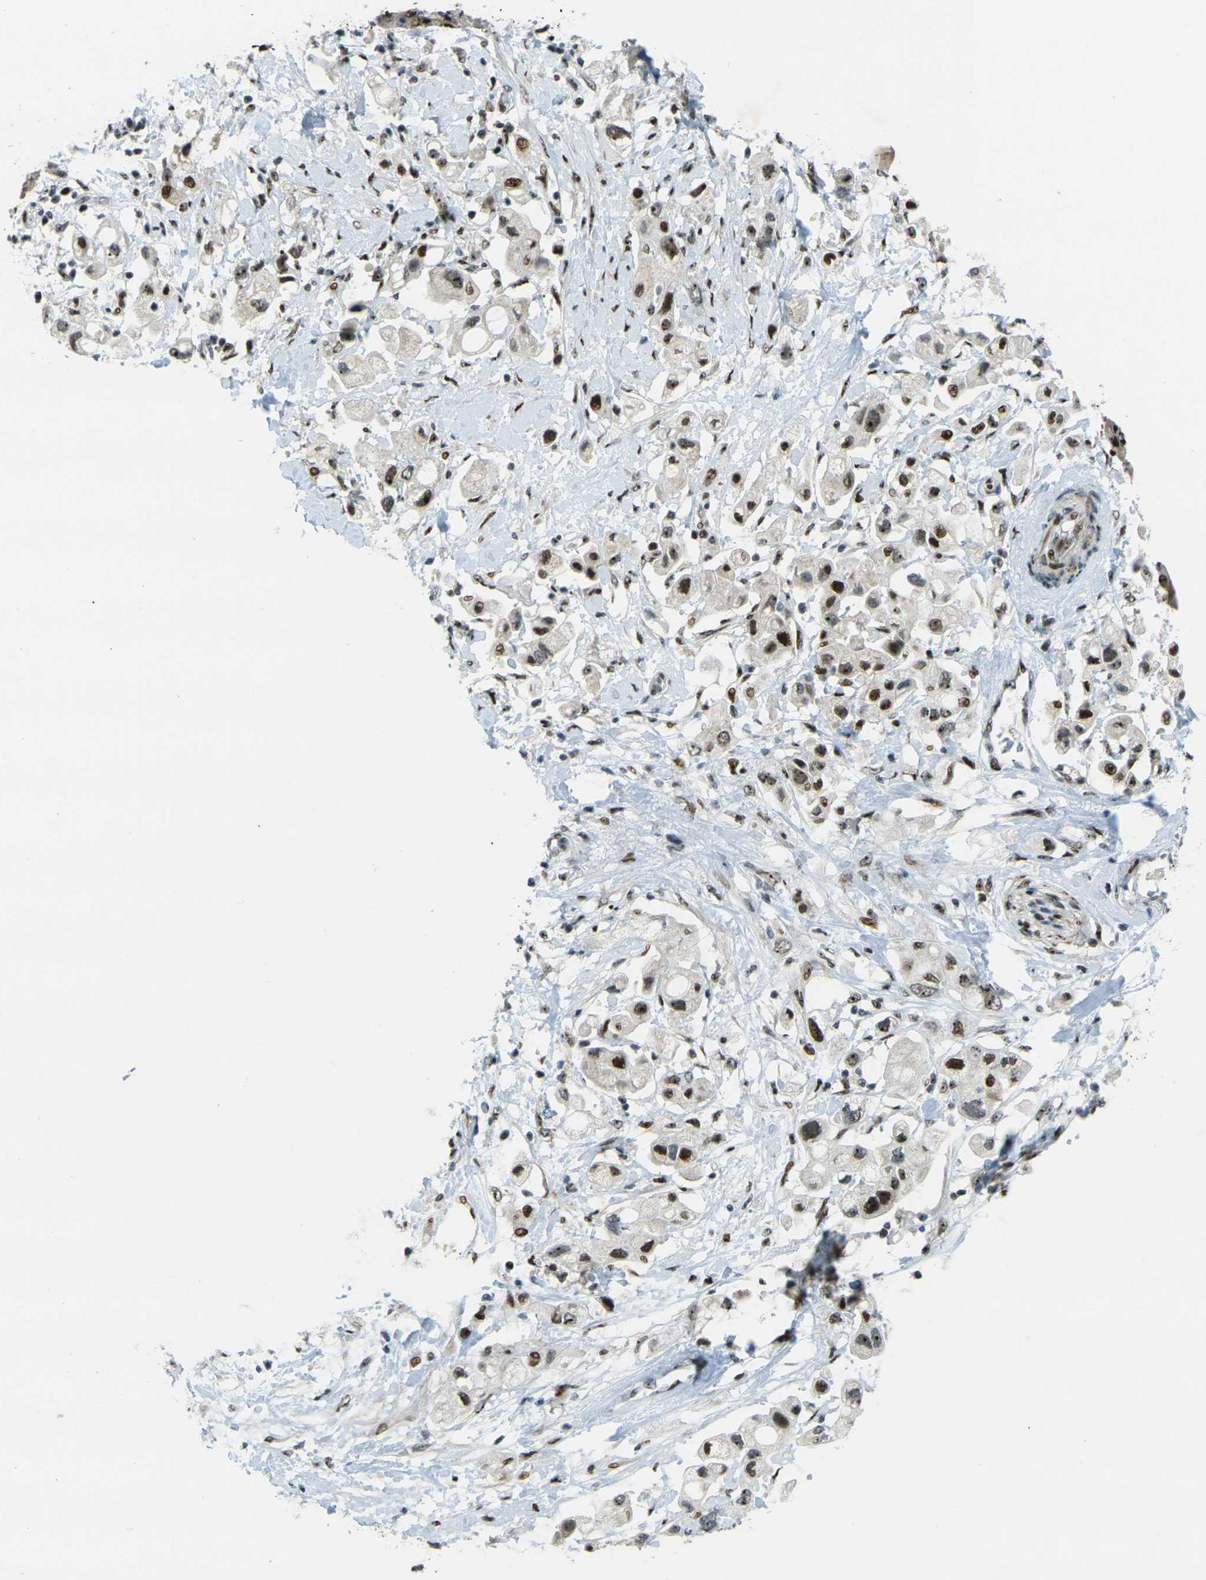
{"staining": {"intensity": "strong", "quantity": ">75%", "location": "nuclear"}, "tissue": "pancreatic cancer", "cell_type": "Tumor cells", "image_type": "cancer", "snomed": [{"axis": "morphology", "description": "Adenocarcinoma, NOS"}, {"axis": "topography", "description": "Pancreas"}], "caption": "Tumor cells display high levels of strong nuclear expression in about >75% of cells in pancreatic adenocarcinoma. (Stains: DAB (3,3'-diaminobenzidine) in brown, nuclei in blue, Microscopy: brightfield microscopy at high magnification).", "gene": "UBE2C", "patient": {"sex": "female", "age": 56}}